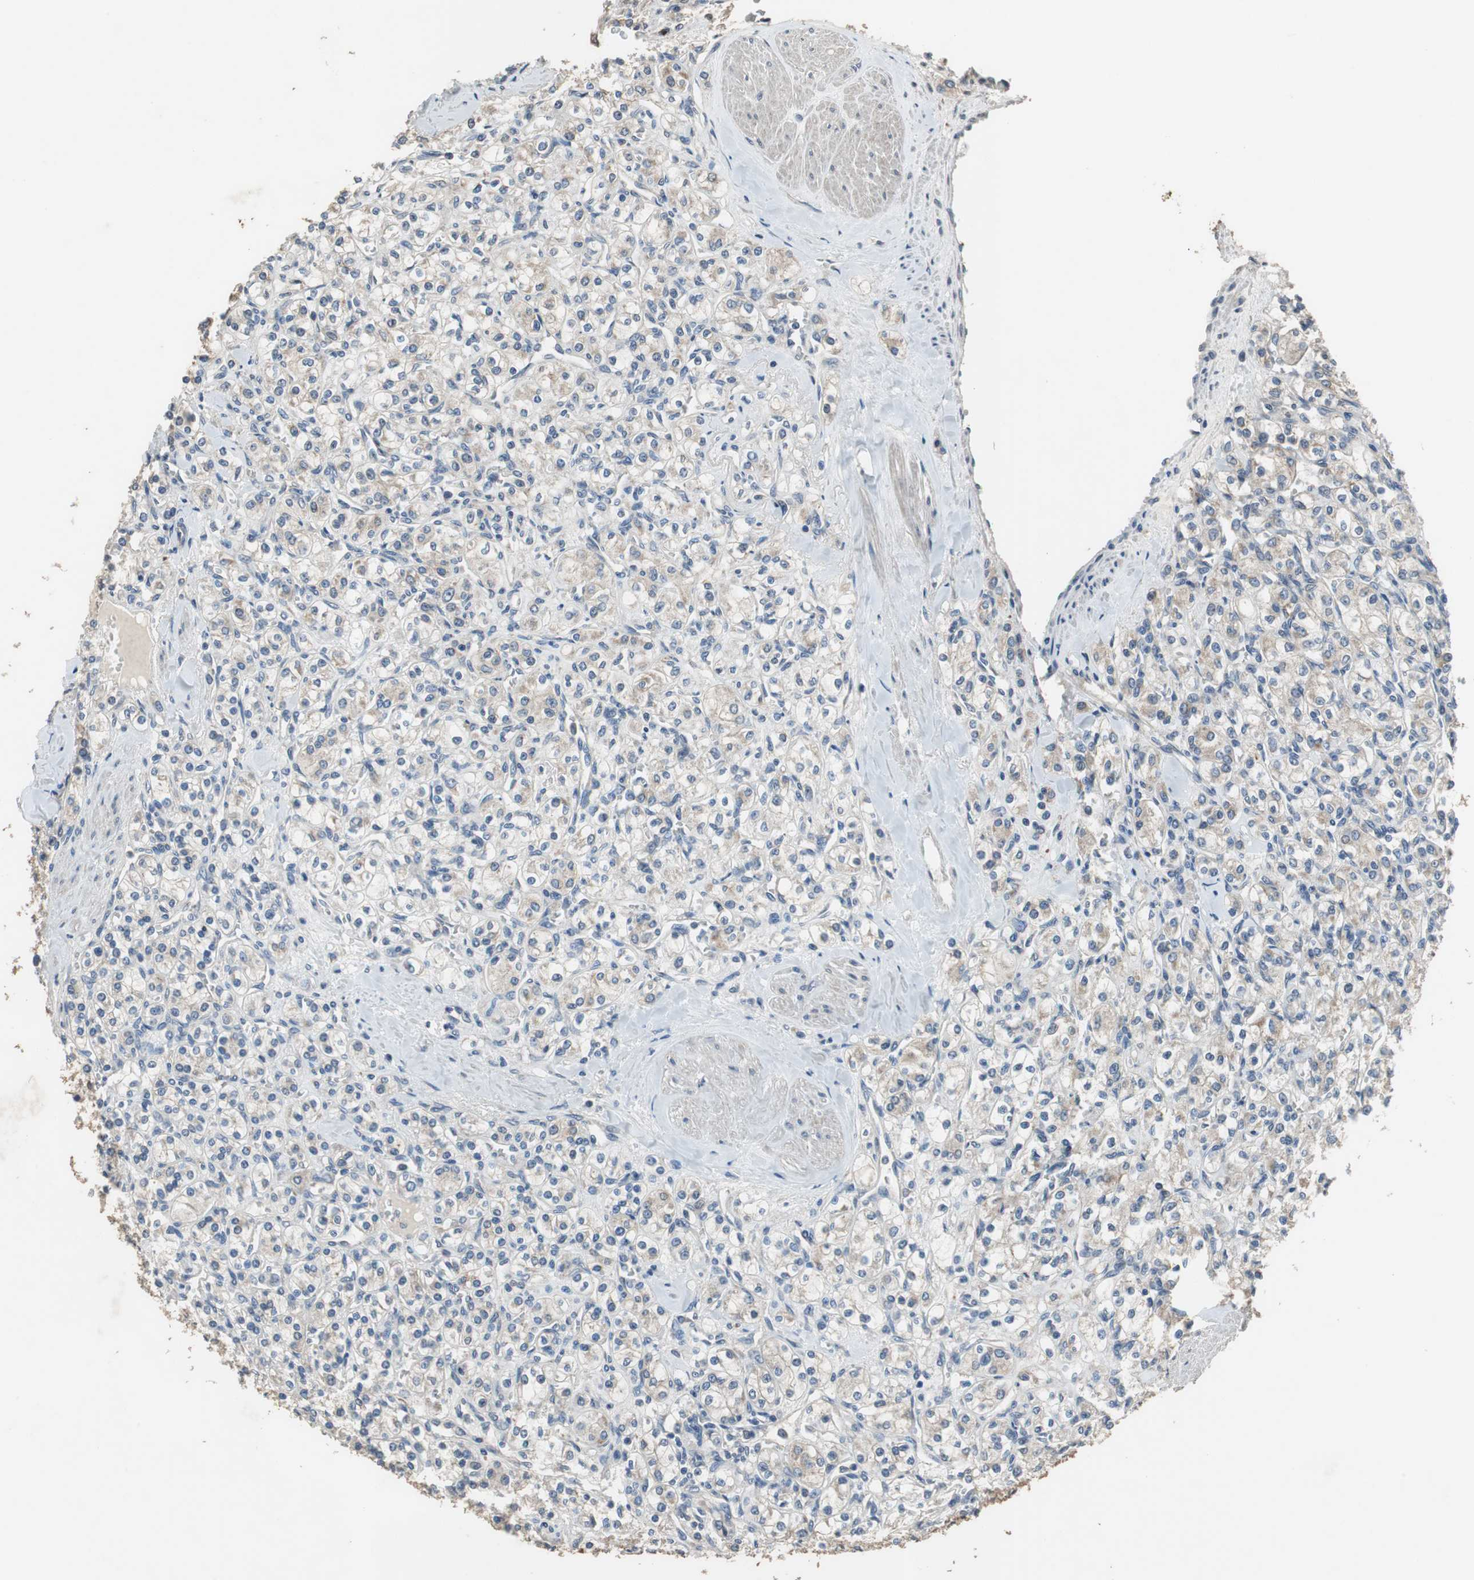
{"staining": {"intensity": "negative", "quantity": "none", "location": "none"}, "tissue": "renal cancer", "cell_type": "Tumor cells", "image_type": "cancer", "snomed": [{"axis": "morphology", "description": "Adenocarcinoma, NOS"}, {"axis": "topography", "description": "Kidney"}], "caption": "Protein analysis of renal adenocarcinoma exhibits no significant staining in tumor cells. (DAB immunohistochemistry visualized using brightfield microscopy, high magnification).", "gene": "PI4KB", "patient": {"sex": "male", "age": 77}}